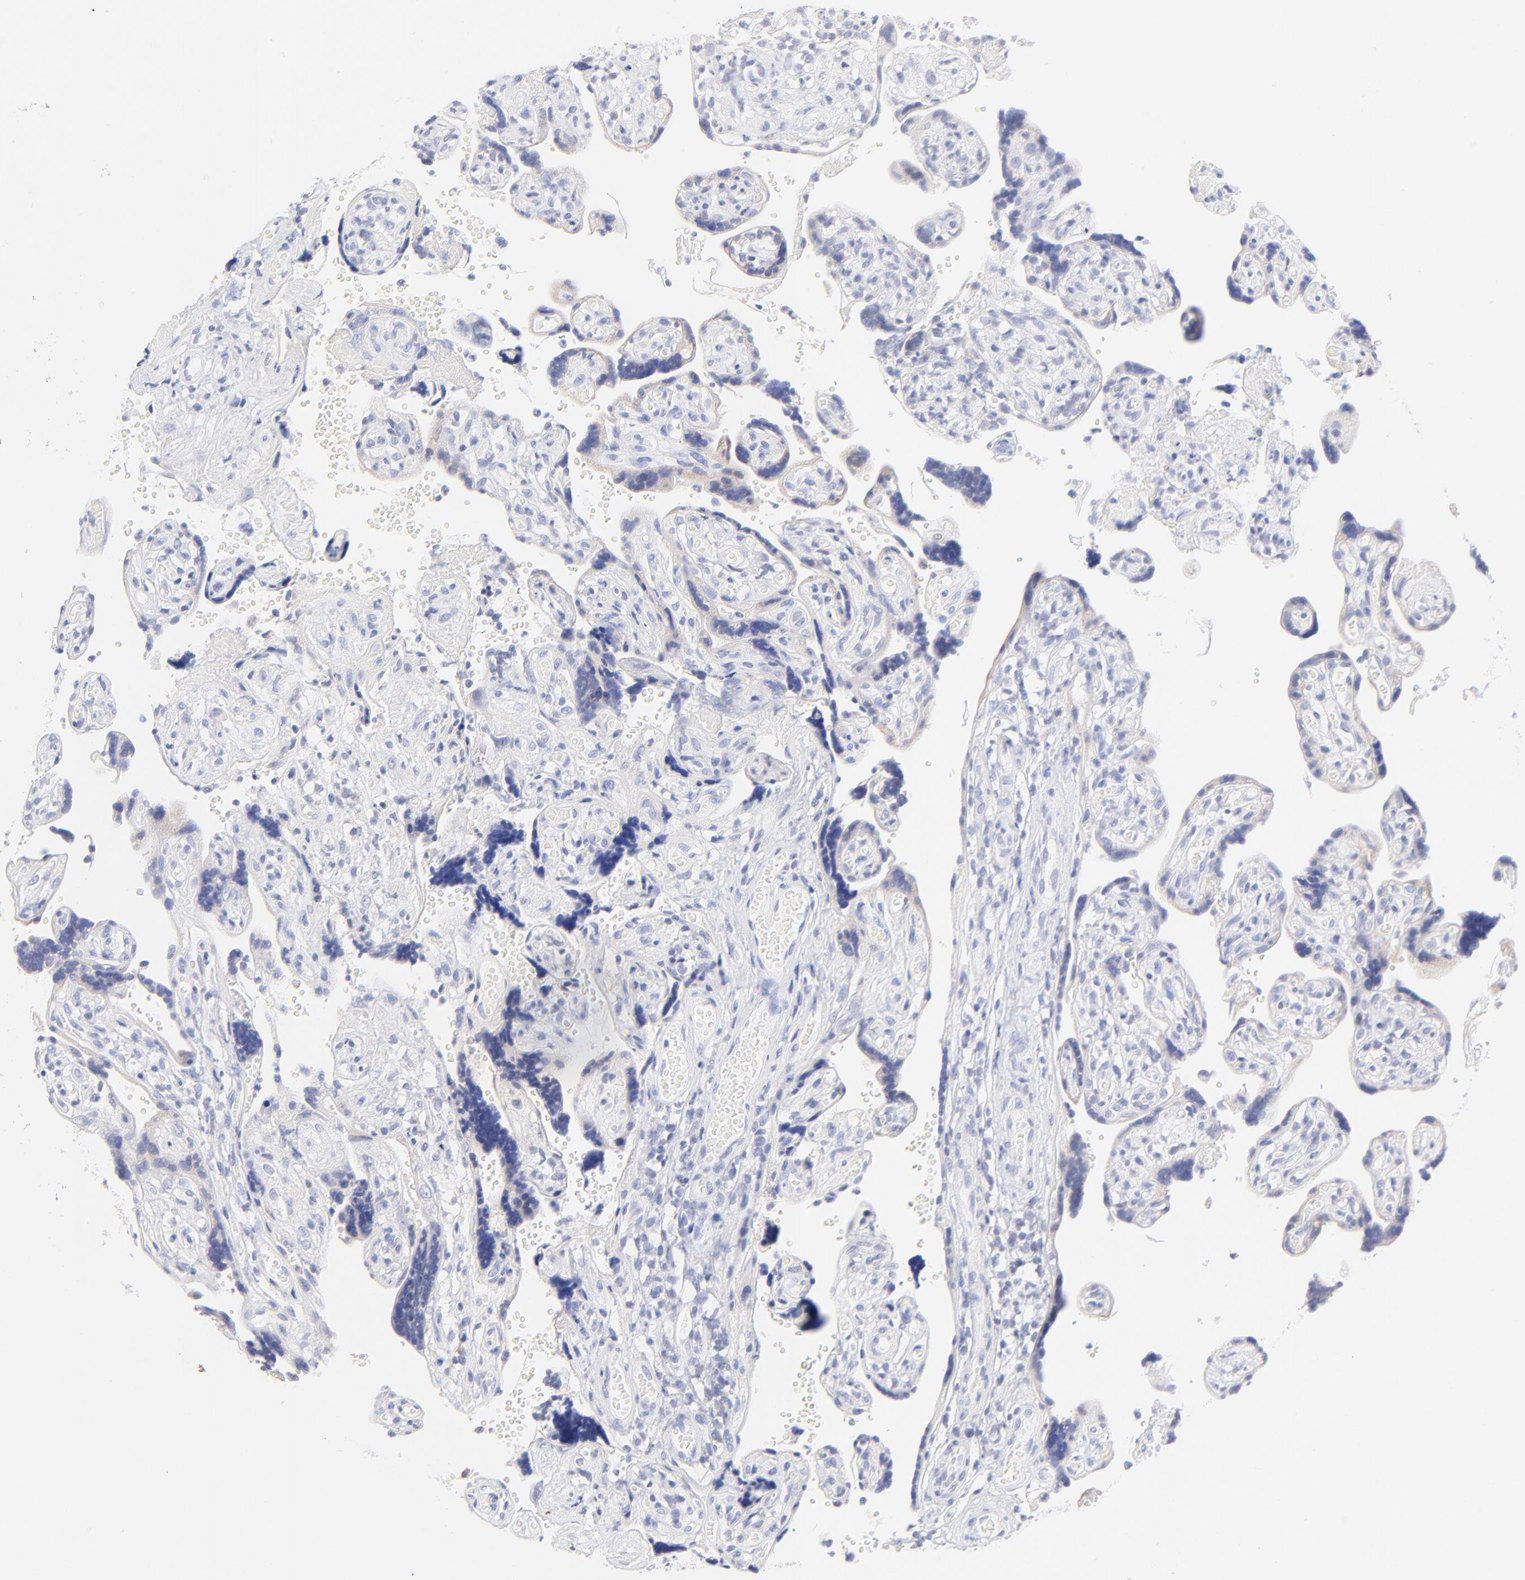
{"staining": {"intensity": "weak", "quantity": "<25%", "location": "cytoplasmic/membranous"}, "tissue": "placenta", "cell_type": "Trophoblastic cells", "image_type": "normal", "snomed": [{"axis": "morphology", "description": "Normal tissue, NOS"}, {"axis": "topography", "description": "Placenta"}], "caption": "Trophoblastic cells show no significant protein expression in unremarkable placenta. (Immunohistochemistry, brightfield microscopy, high magnification).", "gene": "EBP", "patient": {"sex": "female", "age": 30}}